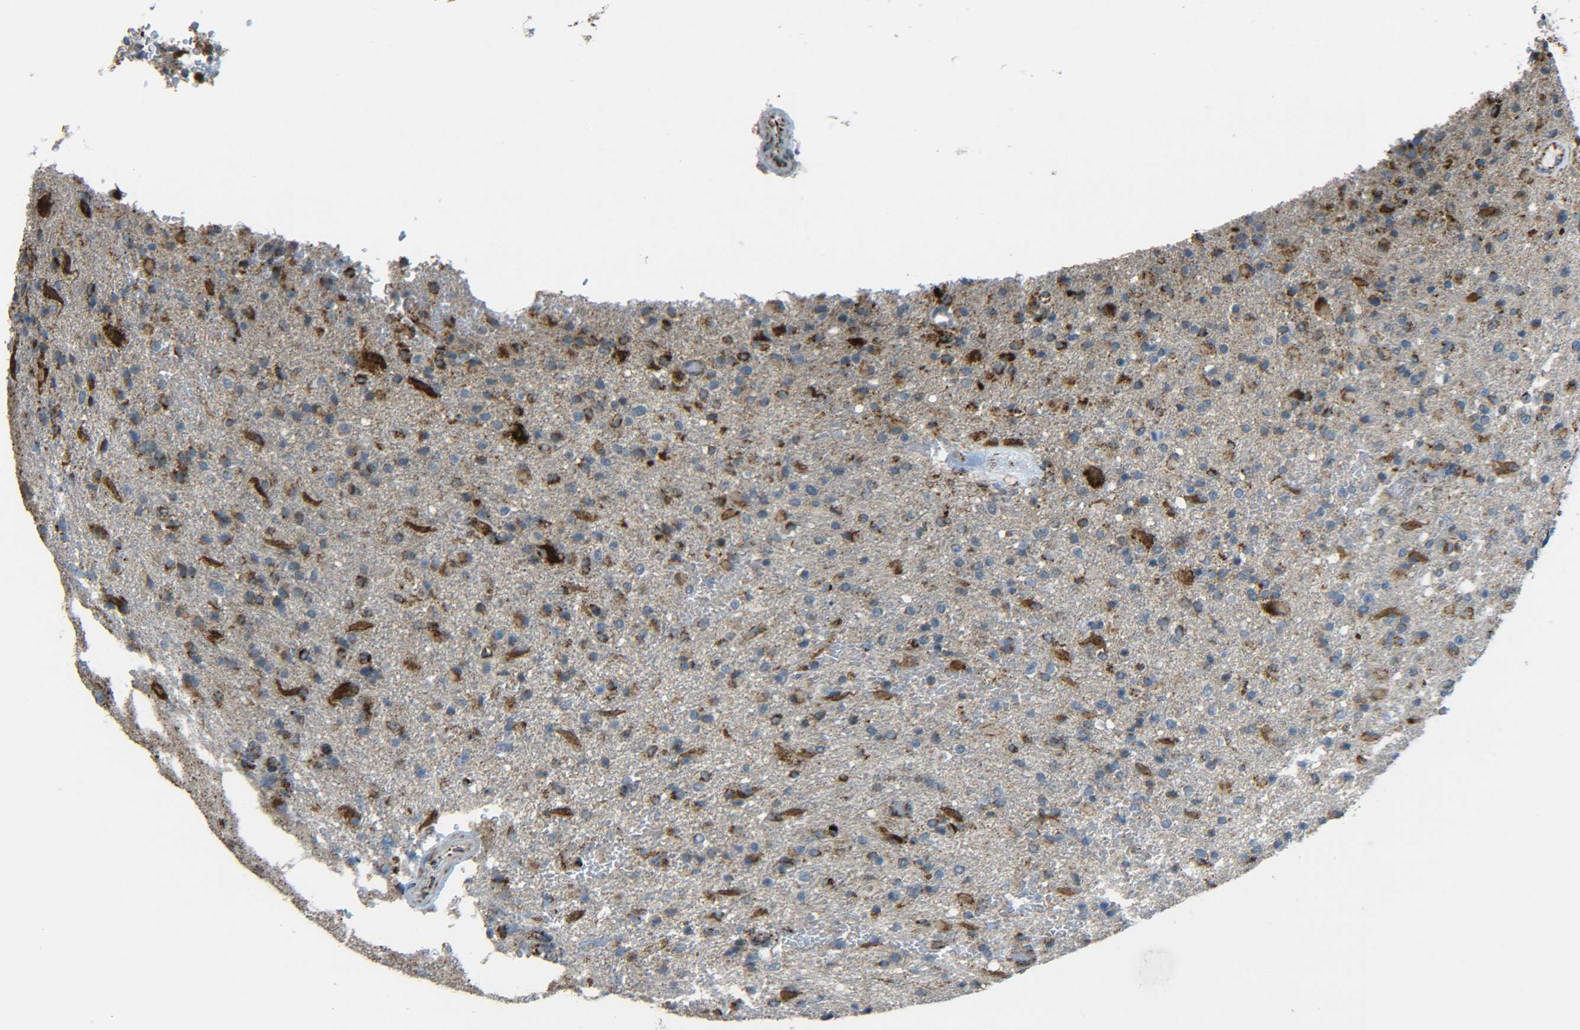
{"staining": {"intensity": "moderate", "quantity": ">75%", "location": "cytoplasmic/membranous"}, "tissue": "glioma", "cell_type": "Tumor cells", "image_type": "cancer", "snomed": [{"axis": "morphology", "description": "Glioma, malignant, High grade"}, {"axis": "topography", "description": "Brain"}], "caption": "An immunohistochemistry (IHC) micrograph of tumor tissue is shown. Protein staining in brown highlights moderate cytoplasmic/membranous positivity in malignant glioma (high-grade) within tumor cells.", "gene": "CYB5R1", "patient": {"sex": "male", "age": 71}}